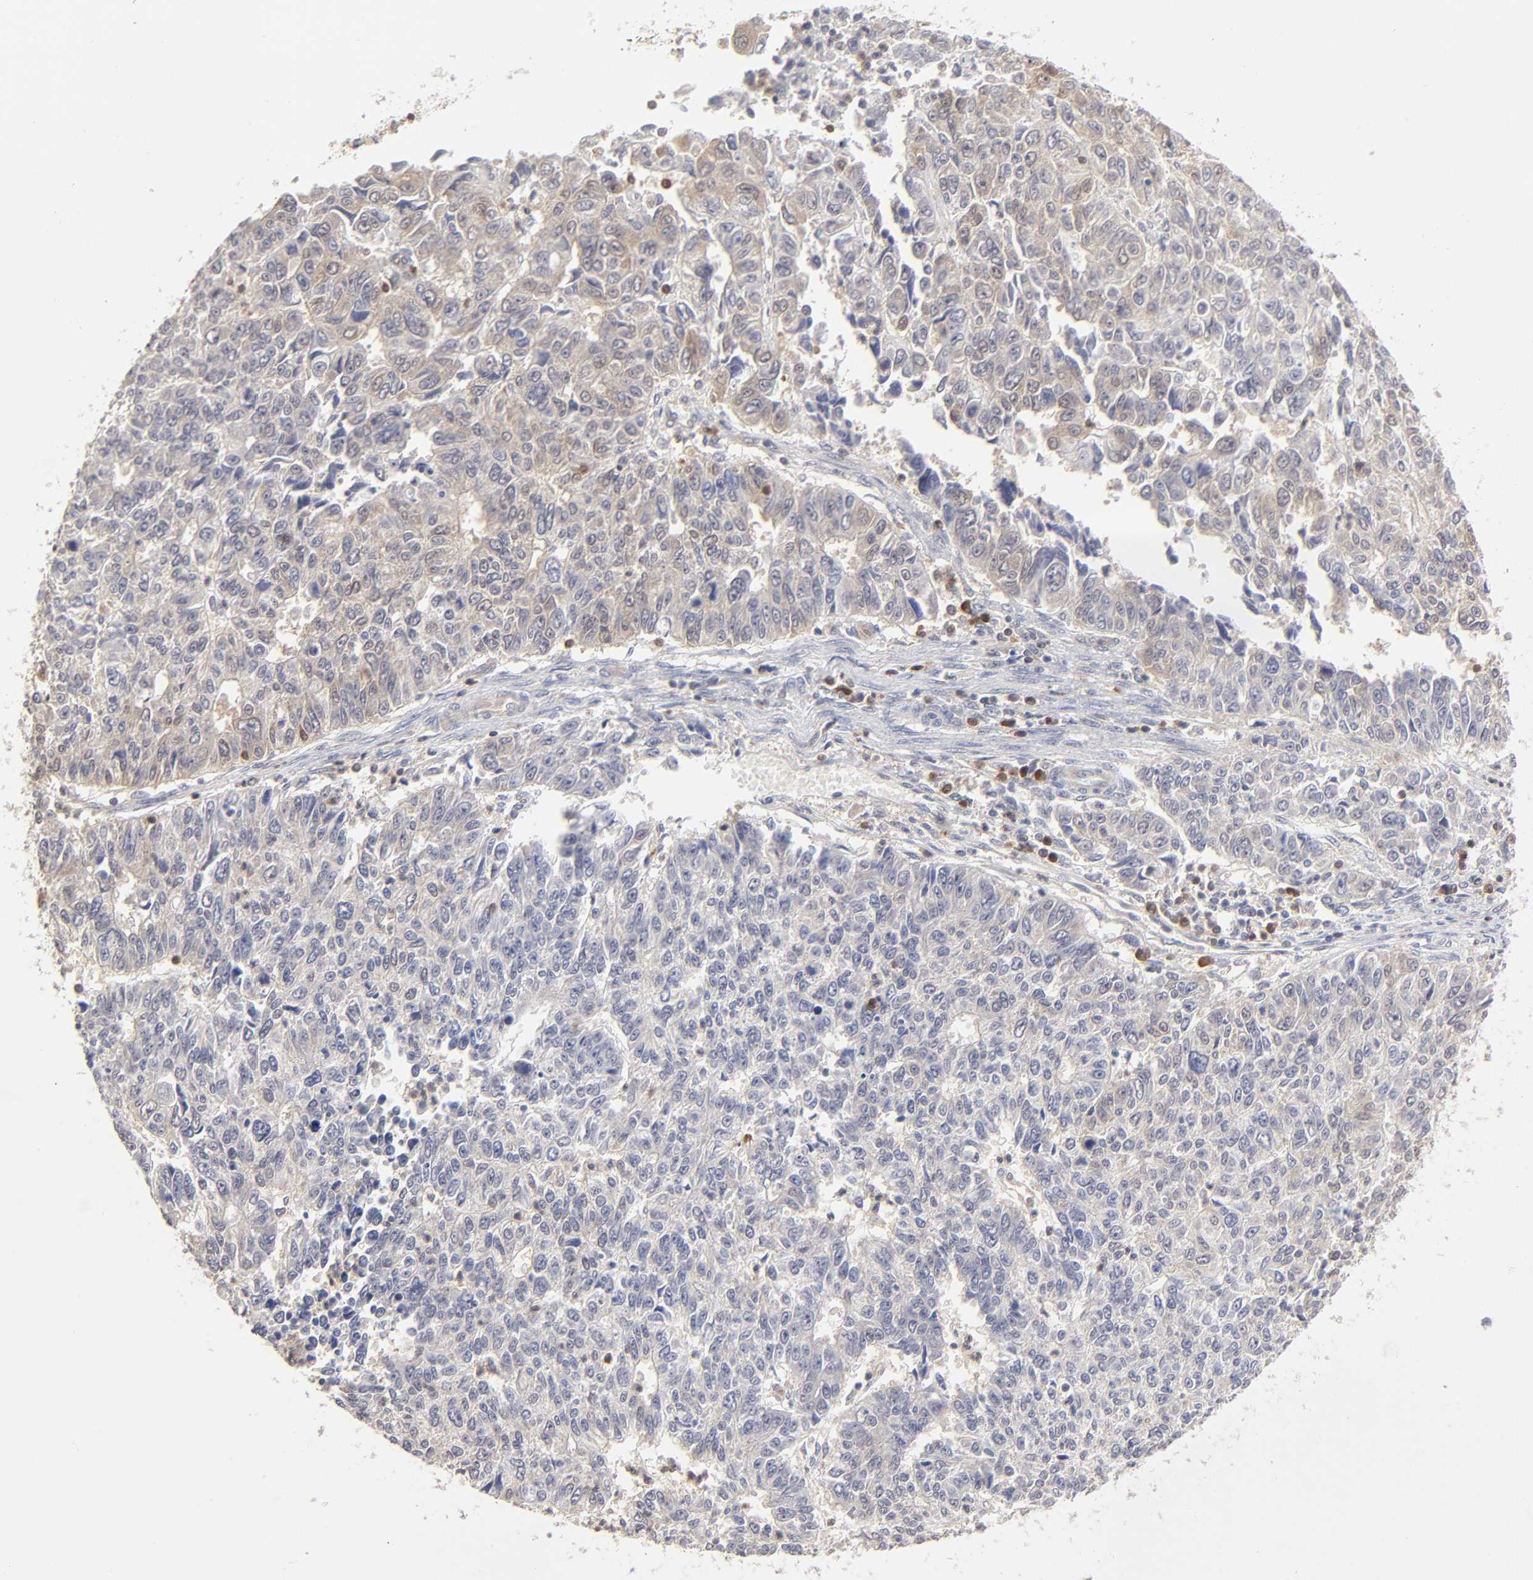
{"staining": {"intensity": "weak", "quantity": "<25%", "location": "cytoplasmic/membranous"}, "tissue": "endometrial cancer", "cell_type": "Tumor cells", "image_type": "cancer", "snomed": [{"axis": "morphology", "description": "Adenocarcinoma, NOS"}, {"axis": "topography", "description": "Endometrium"}], "caption": "Tumor cells are negative for brown protein staining in endometrial cancer (adenocarcinoma). (IHC, brightfield microscopy, high magnification).", "gene": "CASP3", "patient": {"sex": "female", "age": 42}}